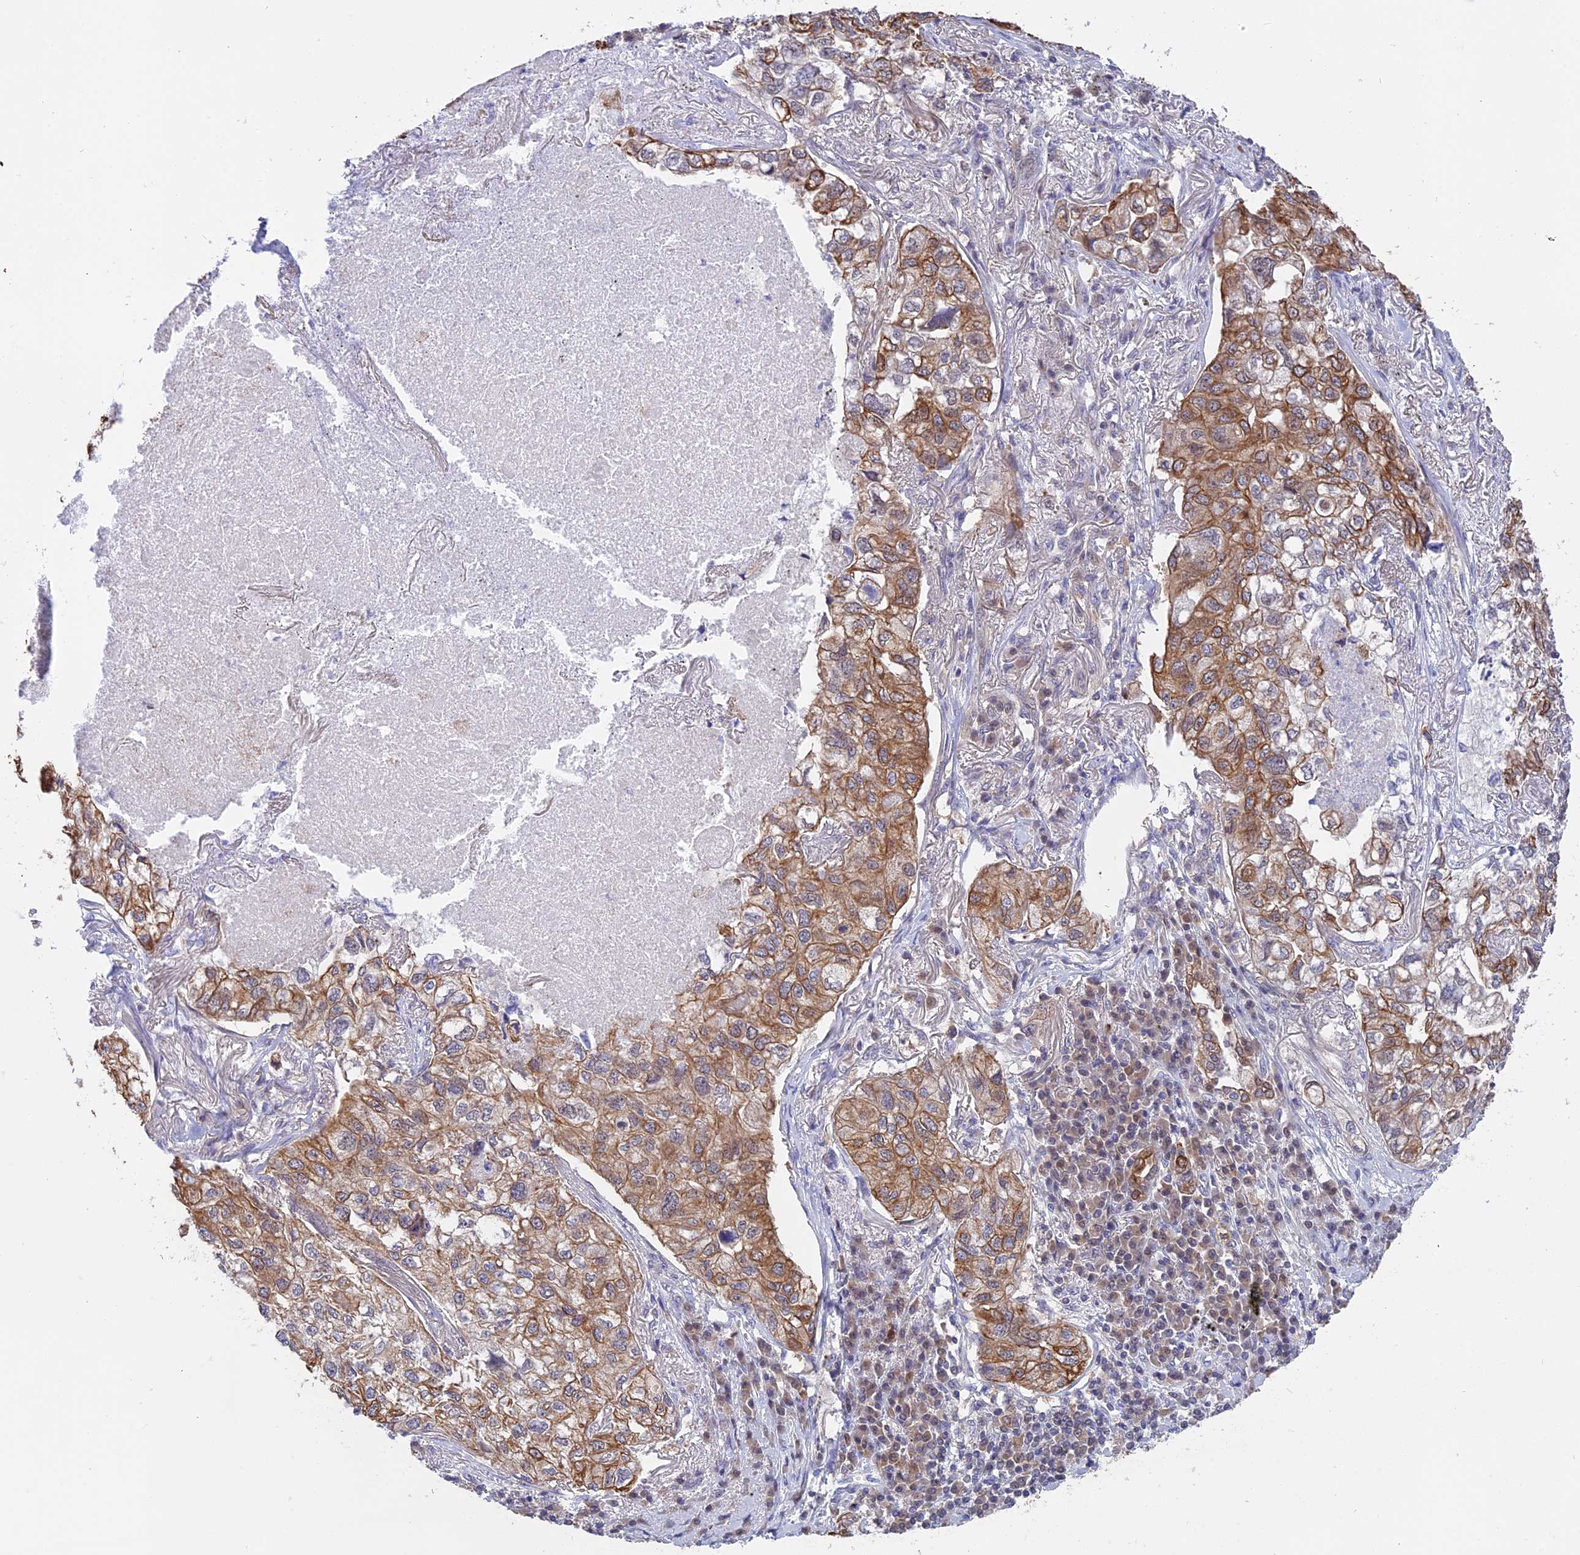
{"staining": {"intensity": "moderate", "quantity": ">75%", "location": "cytoplasmic/membranous"}, "tissue": "lung cancer", "cell_type": "Tumor cells", "image_type": "cancer", "snomed": [{"axis": "morphology", "description": "Adenocarcinoma, NOS"}, {"axis": "topography", "description": "Lung"}], "caption": "Moderate cytoplasmic/membranous protein expression is appreciated in about >75% of tumor cells in lung cancer.", "gene": "STUB1", "patient": {"sex": "male", "age": 65}}